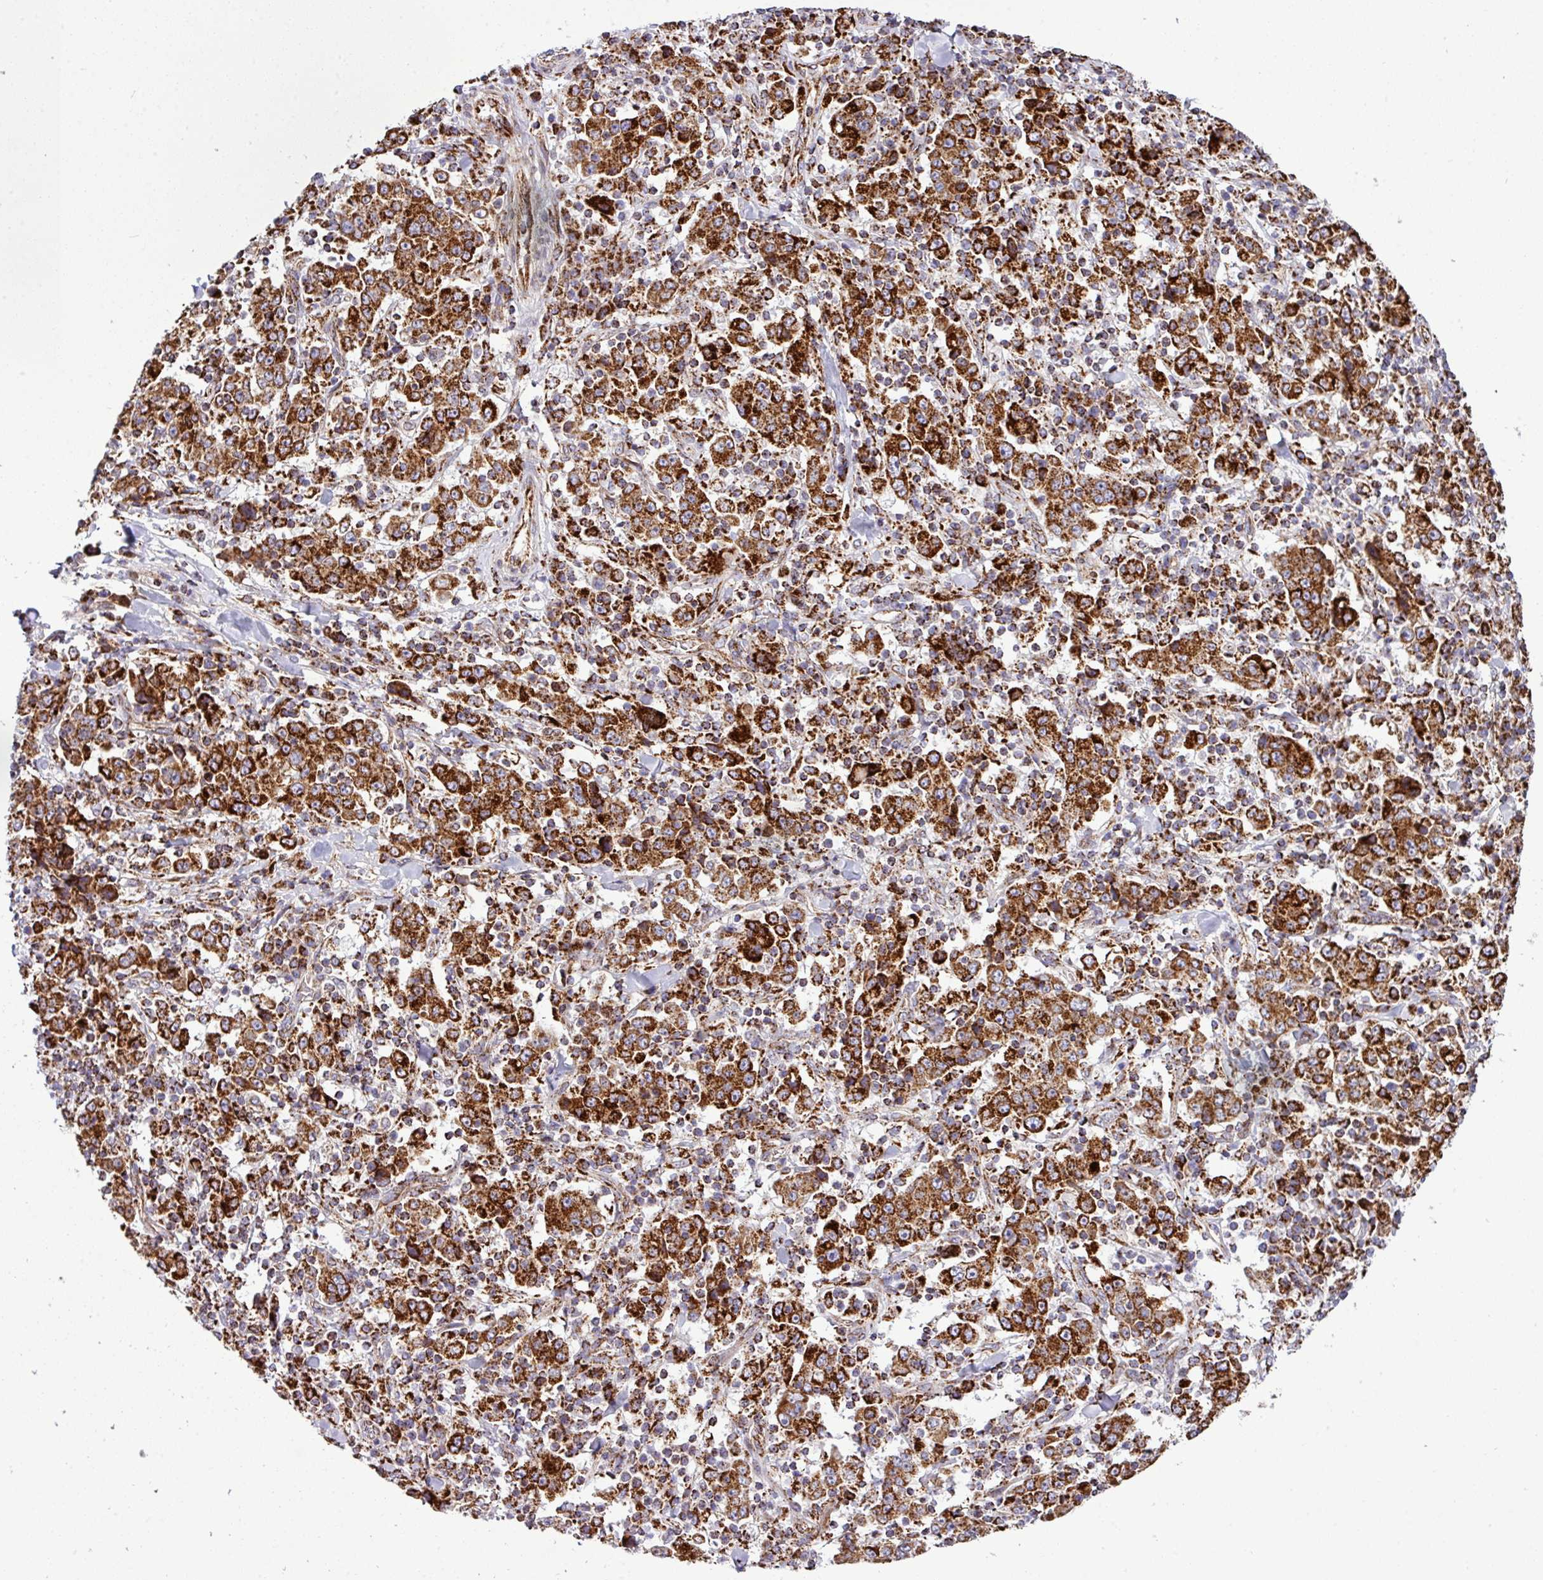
{"staining": {"intensity": "strong", "quantity": ">75%", "location": "cytoplasmic/membranous"}, "tissue": "stomach cancer", "cell_type": "Tumor cells", "image_type": "cancer", "snomed": [{"axis": "morphology", "description": "Normal tissue, NOS"}, {"axis": "morphology", "description": "Adenocarcinoma, NOS"}, {"axis": "topography", "description": "Stomach, upper"}, {"axis": "topography", "description": "Stomach"}], "caption": "Human stomach cancer (adenocarcinoma) stained with a brown dye displays strong cytoplasmic/membranous positive expression in about >75% of tumor cells.", "gene": "ZNF569", "patient": {"sex": "male", "age": 59}}